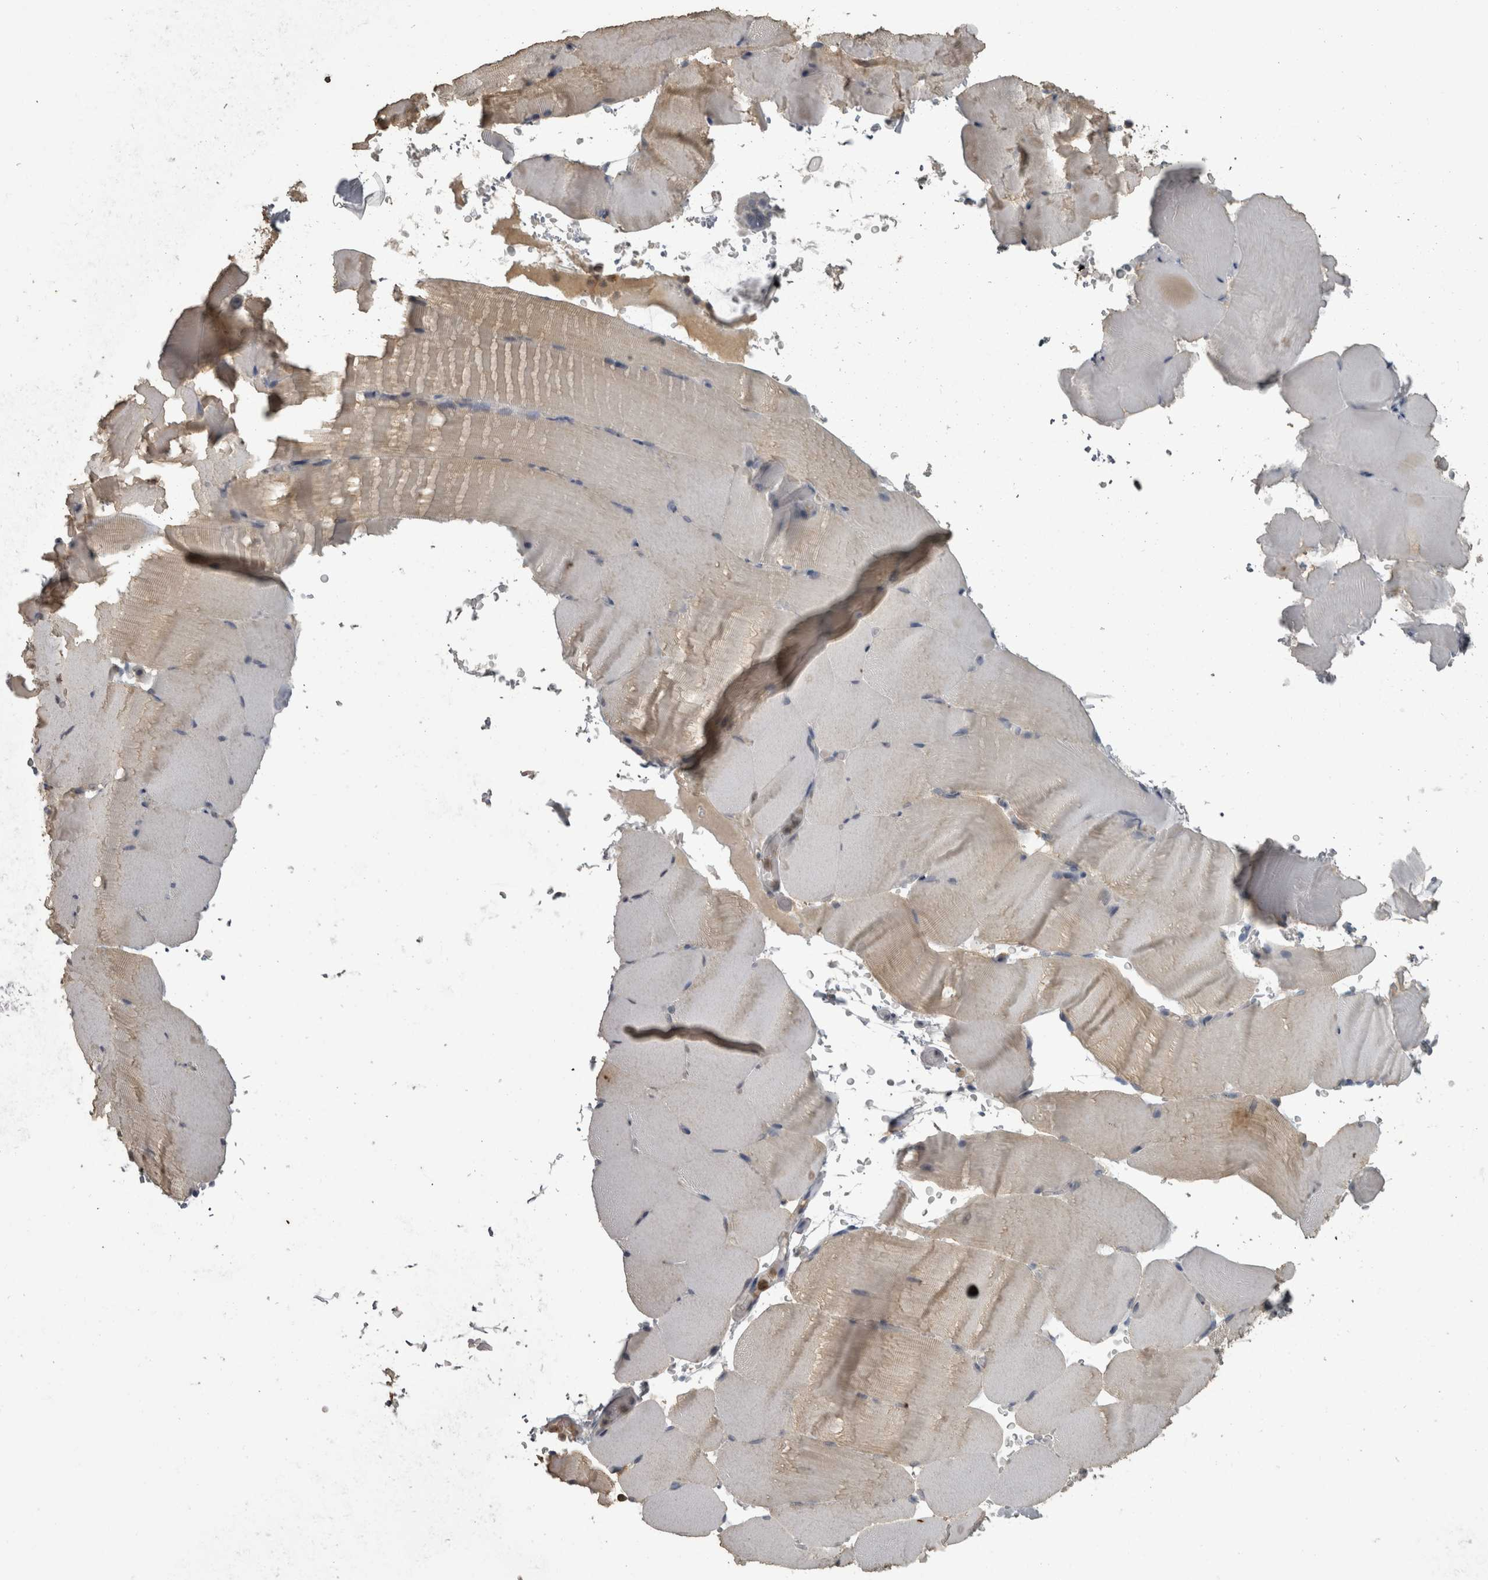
{"staining": {"intensity": "weak", "quantity": "<25%", "location": "cytoplasmic/membranous"}, "tissue": "skeletal muscle", "cell_type": "Myocytes", "image_type": "normal", "snomed": [{"axis": "morphology", "description": "Normal tissue, NOS"}, {"axis": "topography", "description": "Skeletal muscle"}, {"axis": "topography", "description": "Parathyroid gland"}], "caption": "Human skeletal muscle stained for a protein using immunohistochemistry (IHC) shows no staining in myocytes.", "gene": "PIK3AP1", "patient": {"sex": "female", "age": 37}}